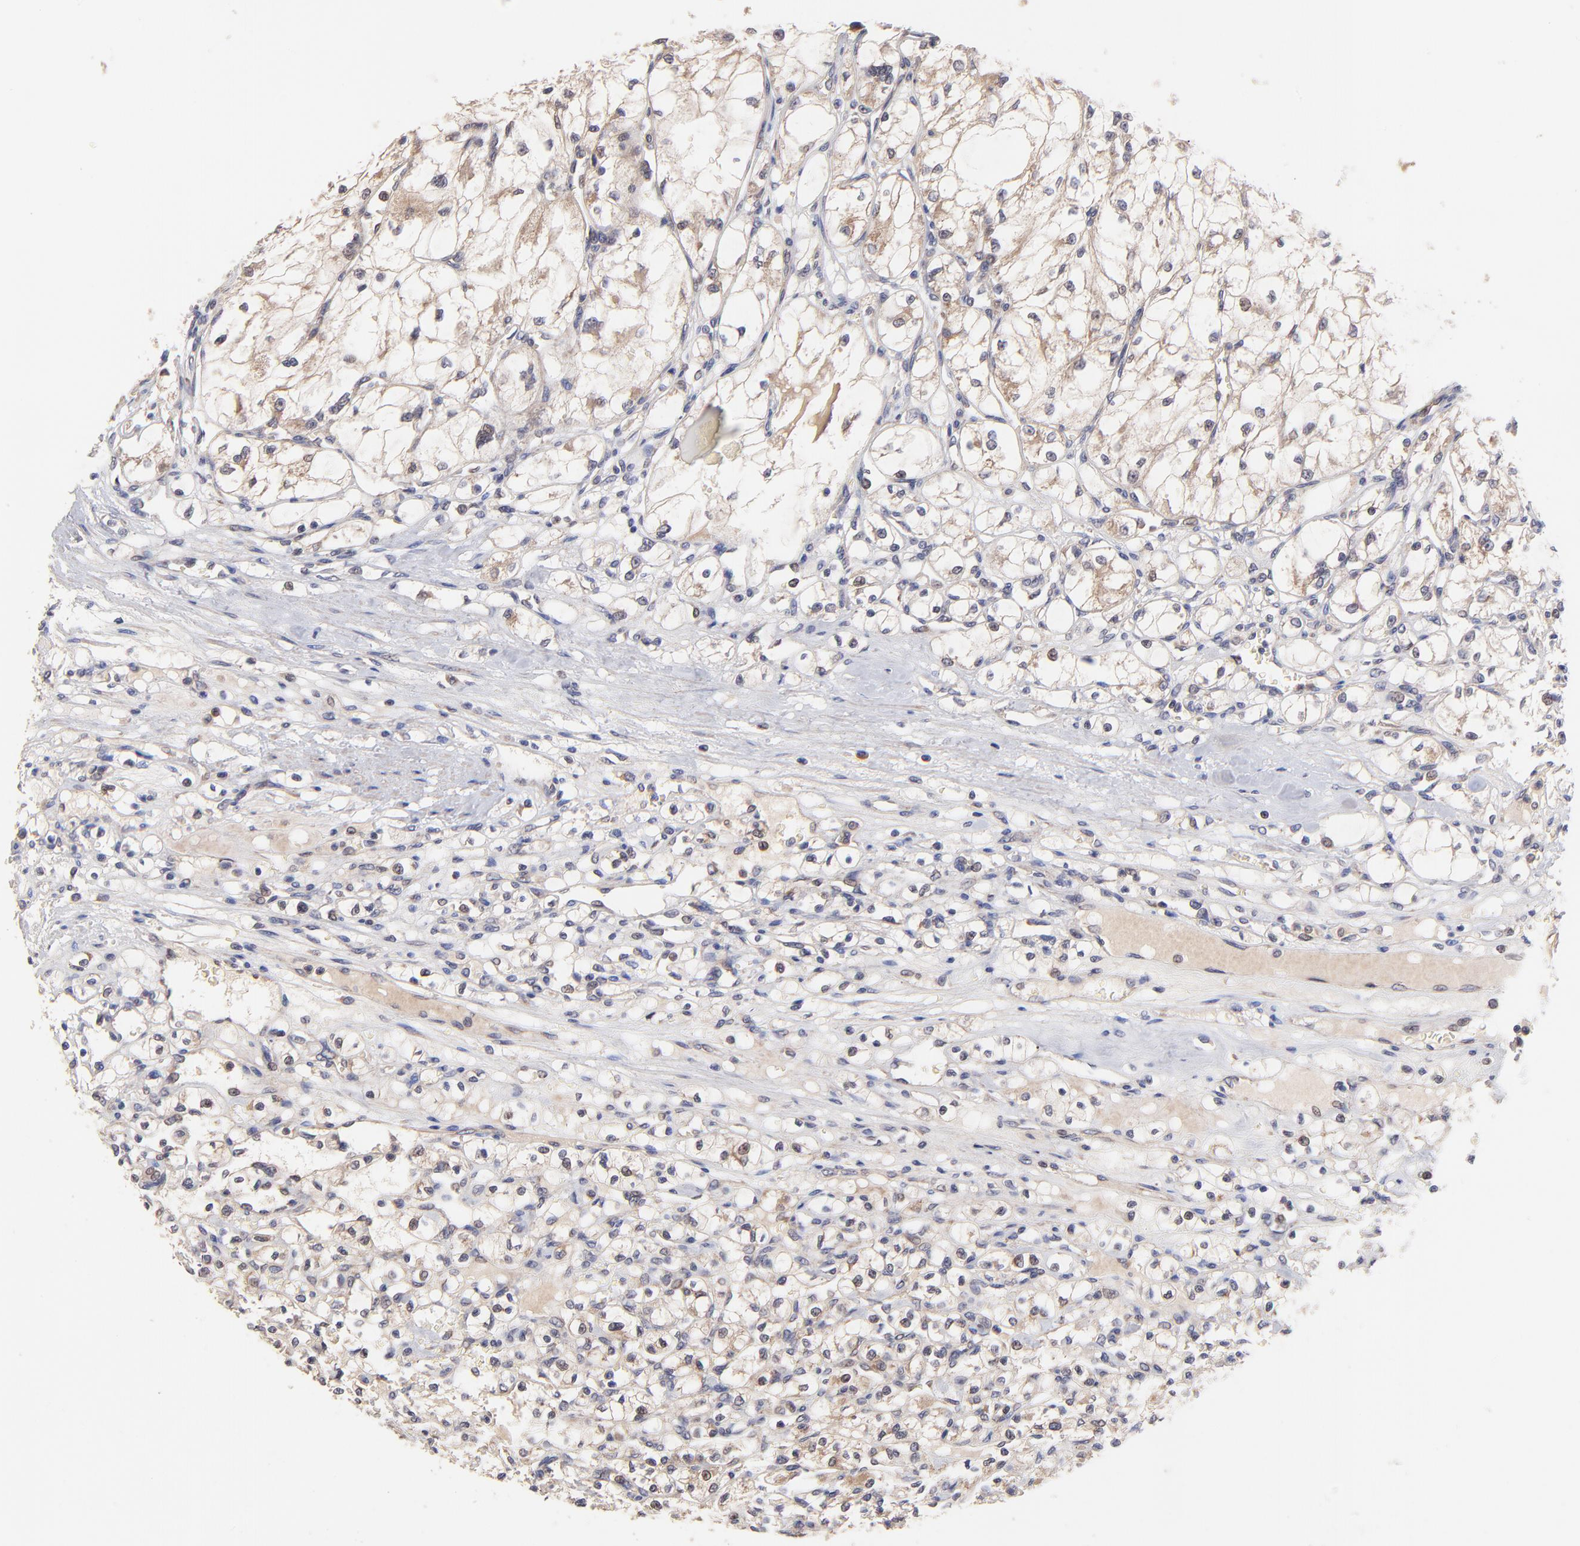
{"staining": {"intensity": "moderate", "quantity": ">75%", "location": "cytoplasmic/membranous"}, "tissue": "renal cancer", "cell_type": "Tumor cells", "image_type": "cancer", "snomed": [{"axis": "morphology", "description": "Adenocarcinoma, NOS"}, {"axis": "topography", "description": "Kidney"}], "caption": "Protein analysis of renal cancer (adenocarcinoma) tissue exhibits moderate cytoplasmic/membranous staining in about >75% of tumor cells.", "gene": "BAIAP2L2", "patient": {"sex": "male", "age": 61}}